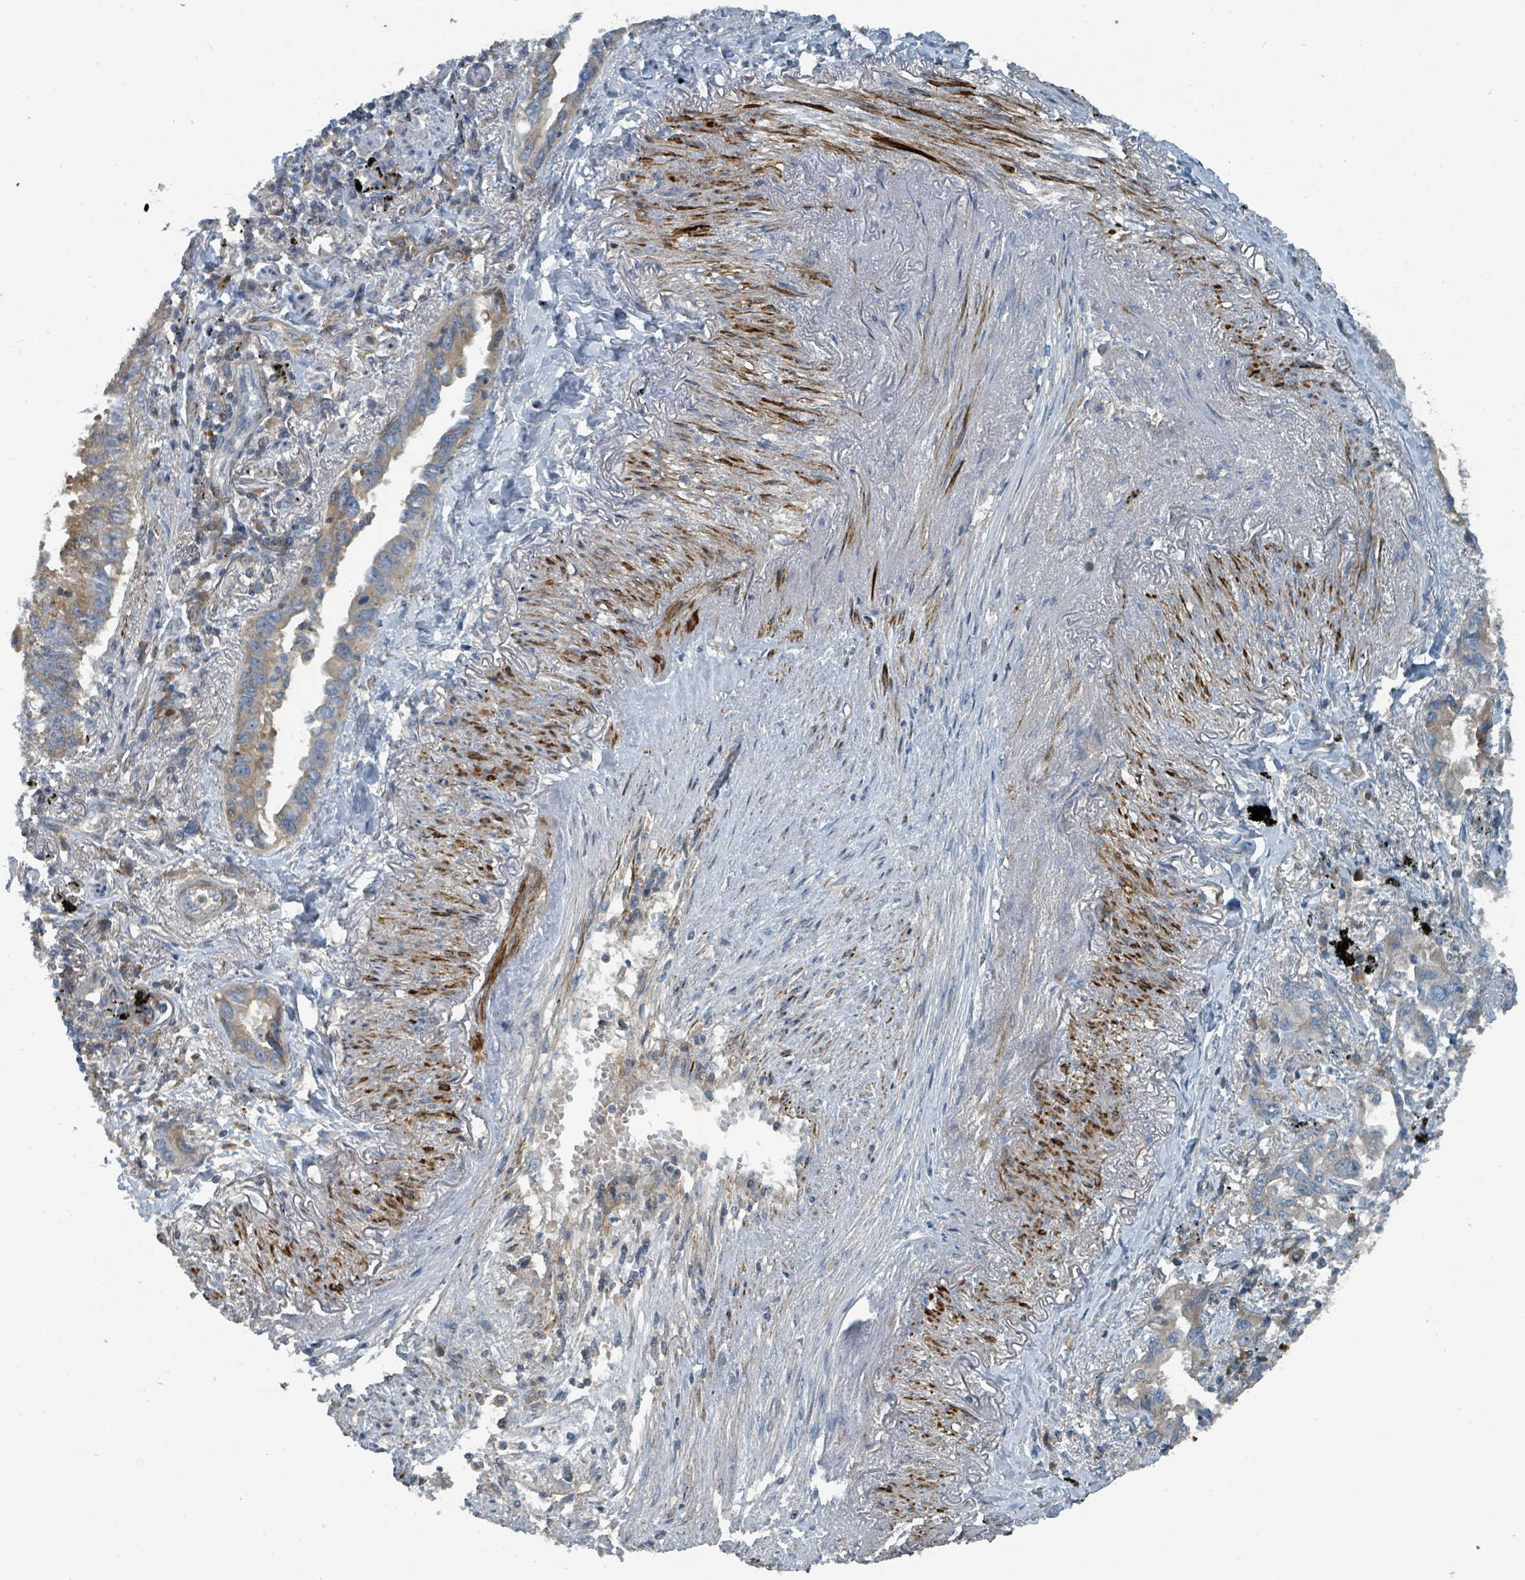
{"staining": {"intensity": "moderate", "quantity": "25%-75%", "location": "cytoplasmic/membranous"}, "tissue": "lung cancer", "cell_type": "Tumor cells", "image_type": "cancer", "snomed": [{"axis": "morphology", "description": "Adenocarcinoma, NOS"}, {"axis": "topography", "description": "Lung"}], "caption": "Moderate cytoplasmic/membranous expression for a protein is identified in about 25%-75% of tumor cells of lung cancer (adenocarcinoma) using immunohistochemistry.", "gene": "SLC44A5", "patient": {"sex": "male", "age": 67}}